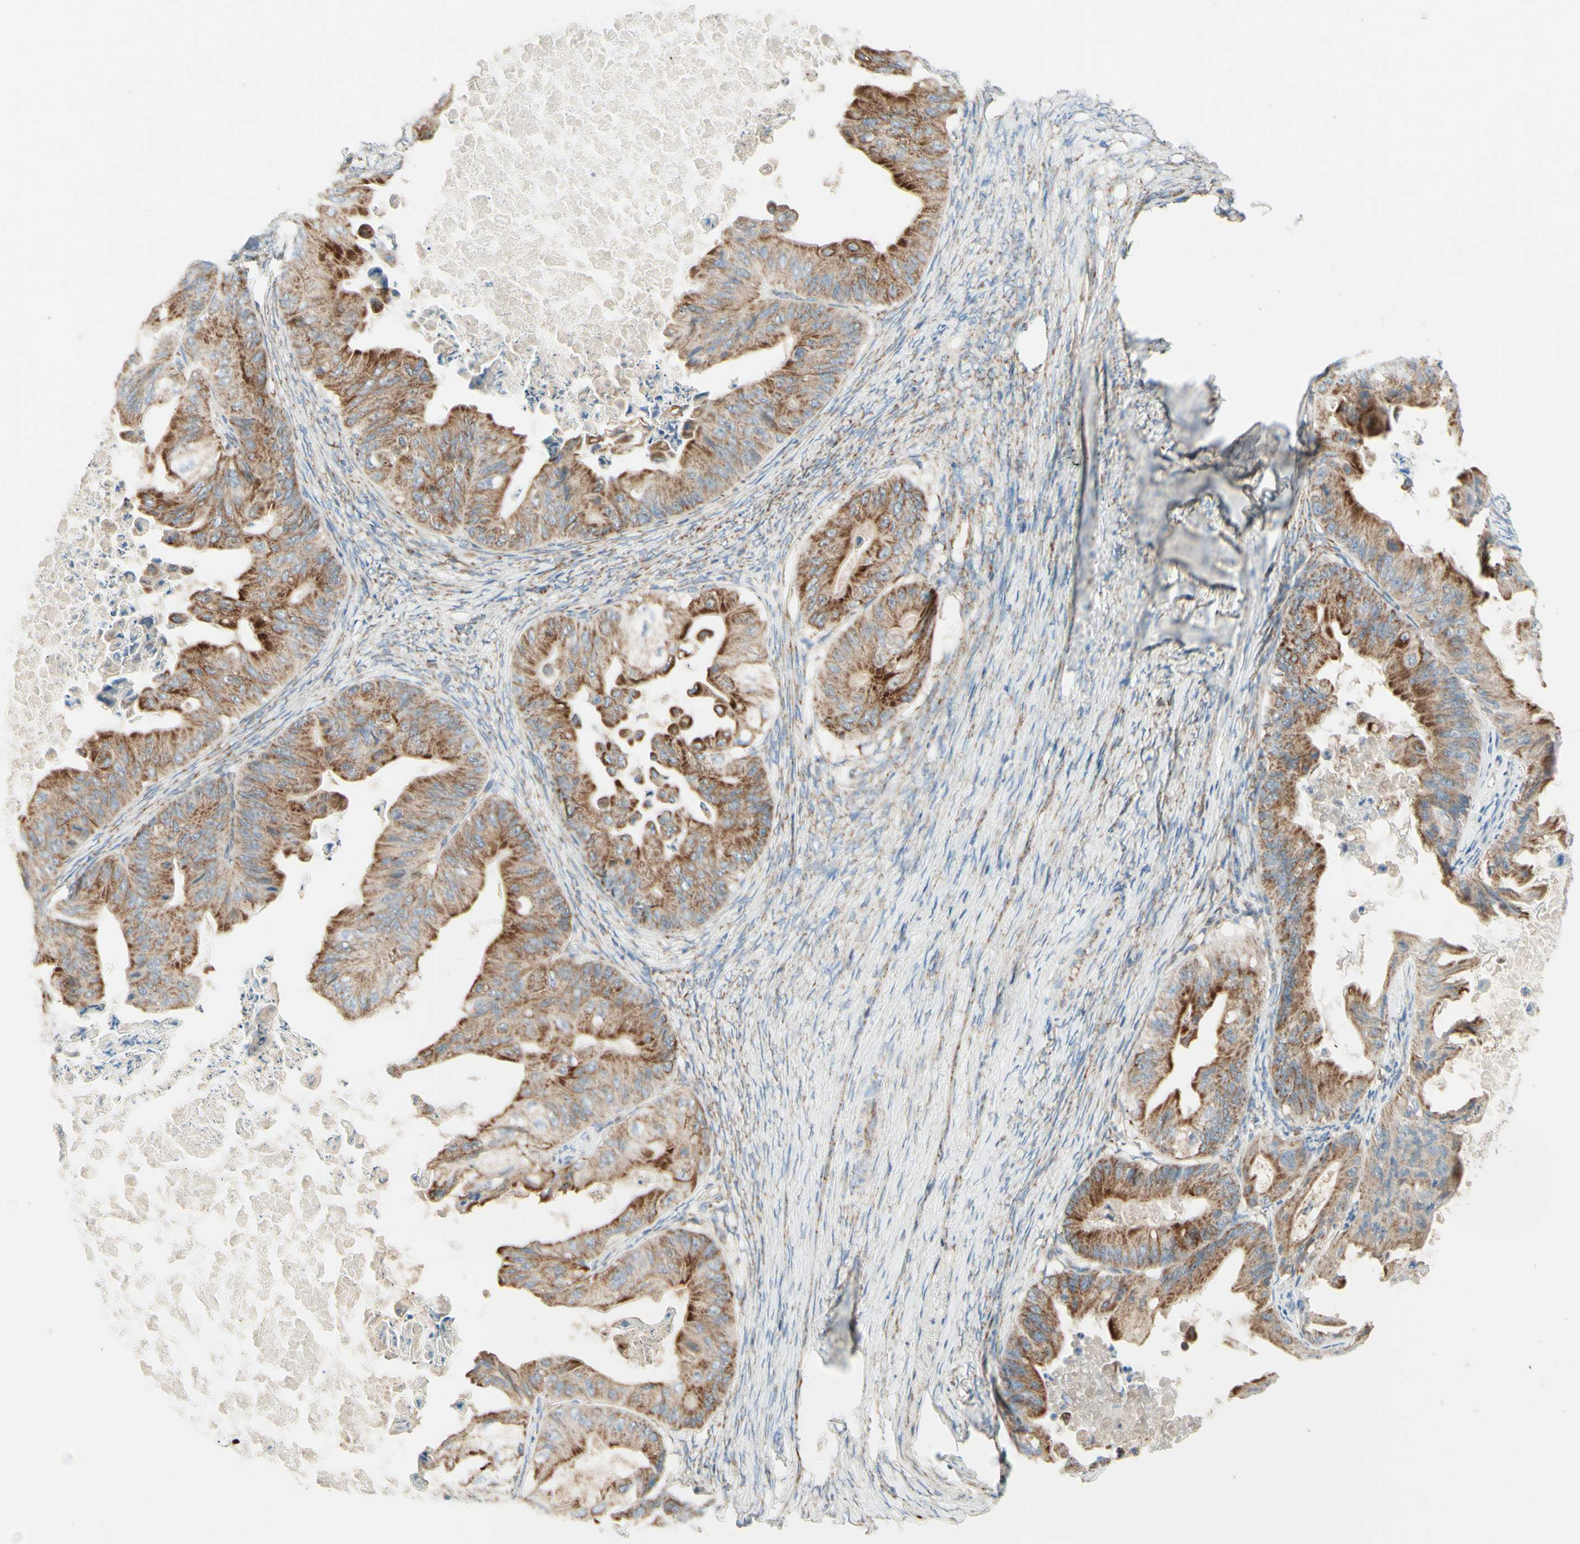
{"staining": {"intensity": "moderate", "quantity": ">75%", "location": "cytoplasmic/membranous"}, "tissue": "ovarian cancer", "cell_type": "Tumor cells", "image_type": "cancer", "snomed": [{"axis": "morphology", "description": "Cystadenocarcinoma, mucinous, NOS"}, {"axis": "topography", "description": "Ovary"}], "caption": "IHC staining of ovarian cancer (mucinous cystadenocarcinoma), which shows medium levels of moderate cytoplasmic/membranous expression in about >75% of tumor cells indicating moderate cytoplasmic/membranous protein expression. The staining was performed using DAB (brown) for protein detection and nuclei were counterstained in hematoxylin (blue).", "gene": "ARMC10", "patient": {"sex": "female", "age": 37}}